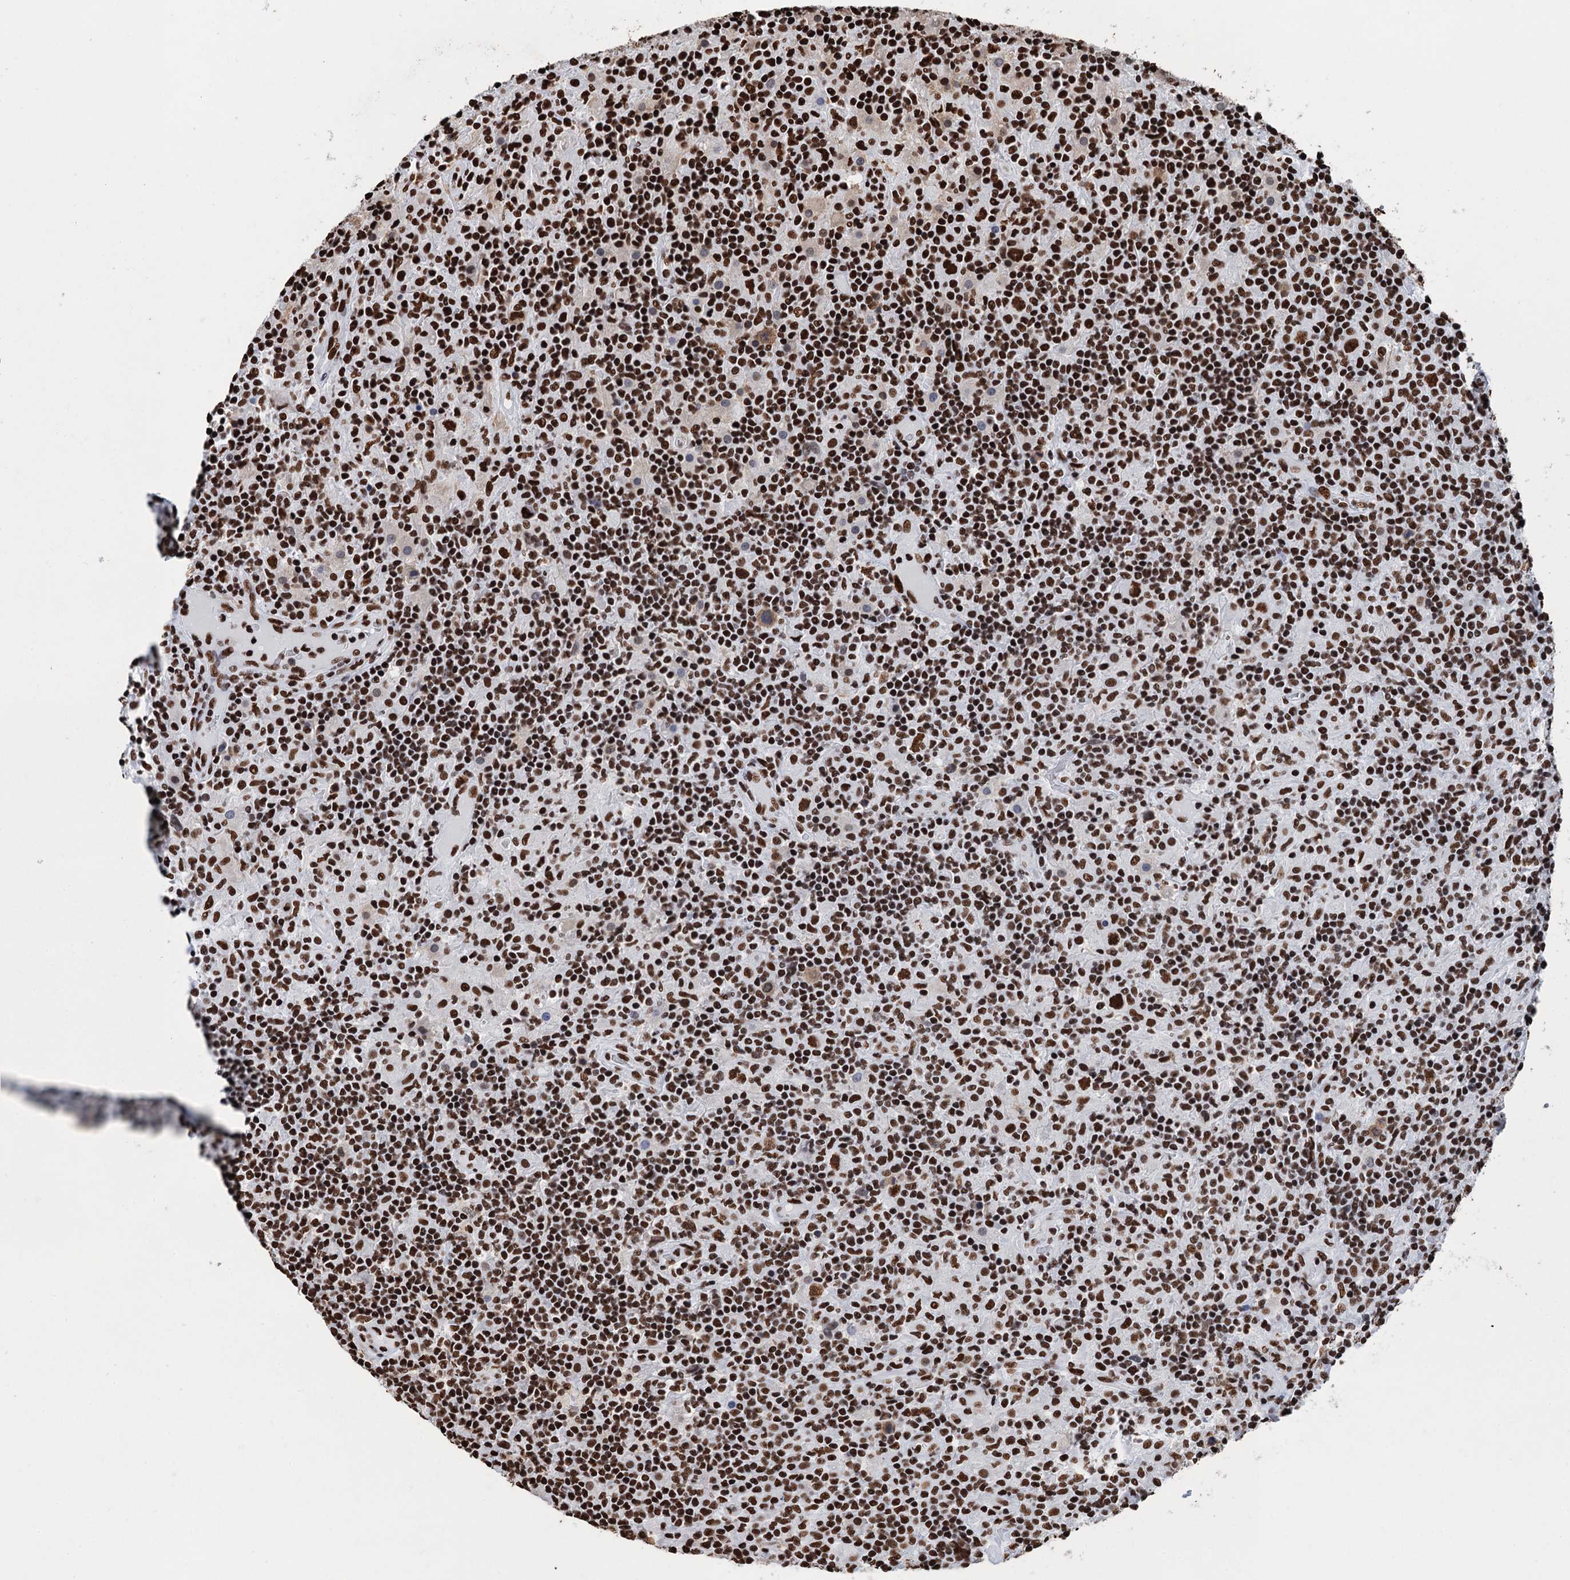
{"staining": {"intensity": "strong", "quantity": ">75%", "location": "nuclear"}, "tissue": "lymphoma", "cell_type": "Tumor cells", "image_type": "cancer", "snomed": [{"axis": "morphology", "description": "Hodgkin's disease, NOS"}, {"axis": "topography", "description": "Lymph node"}], "caption": "Human lymphoma stained with a protein marker reveals strong staining in tumor cells.", "gene": "UBA2", "patient": {"sex": "male", "age": 70}}